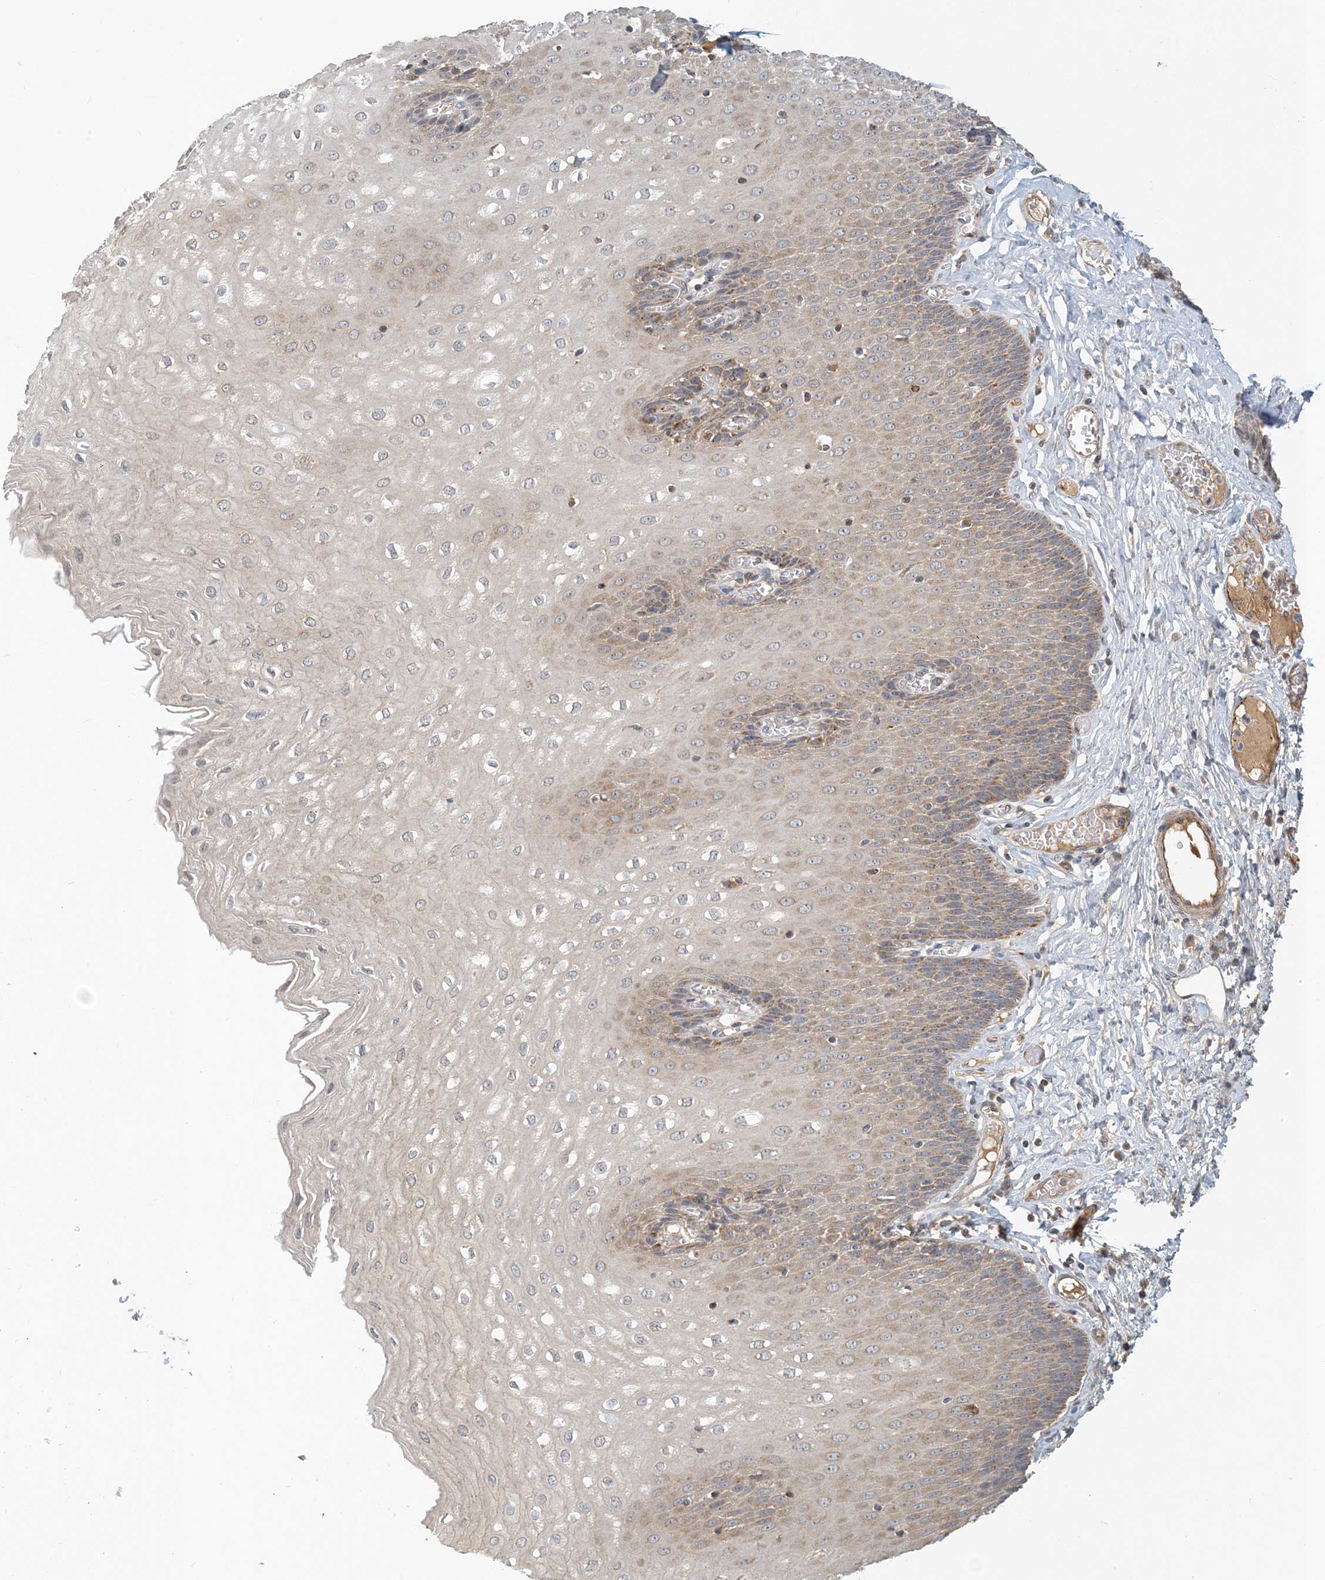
{"staining": {"intensity": "moderate", "quantity": "25%-75%", "location": "cytoplasmic/membranous"}, "tissue": "esophagus", "cell_type": "Squamous epithelial cells", "image_type": "normal", "snomed": [{"axis": "morphology", "description": "Normal tissue, NOS"}, {"axis": "topography", "description": "Esophagus"}], "caption": "Immunohistochemistry of benign esophagus demonstrates medium levels of moderate cytoplasmic/membranous staining in about 25%-75% of squamous epithelial cells.", "gene": "ZBTB3", "patient": {"sex": "male", "age": 60}}